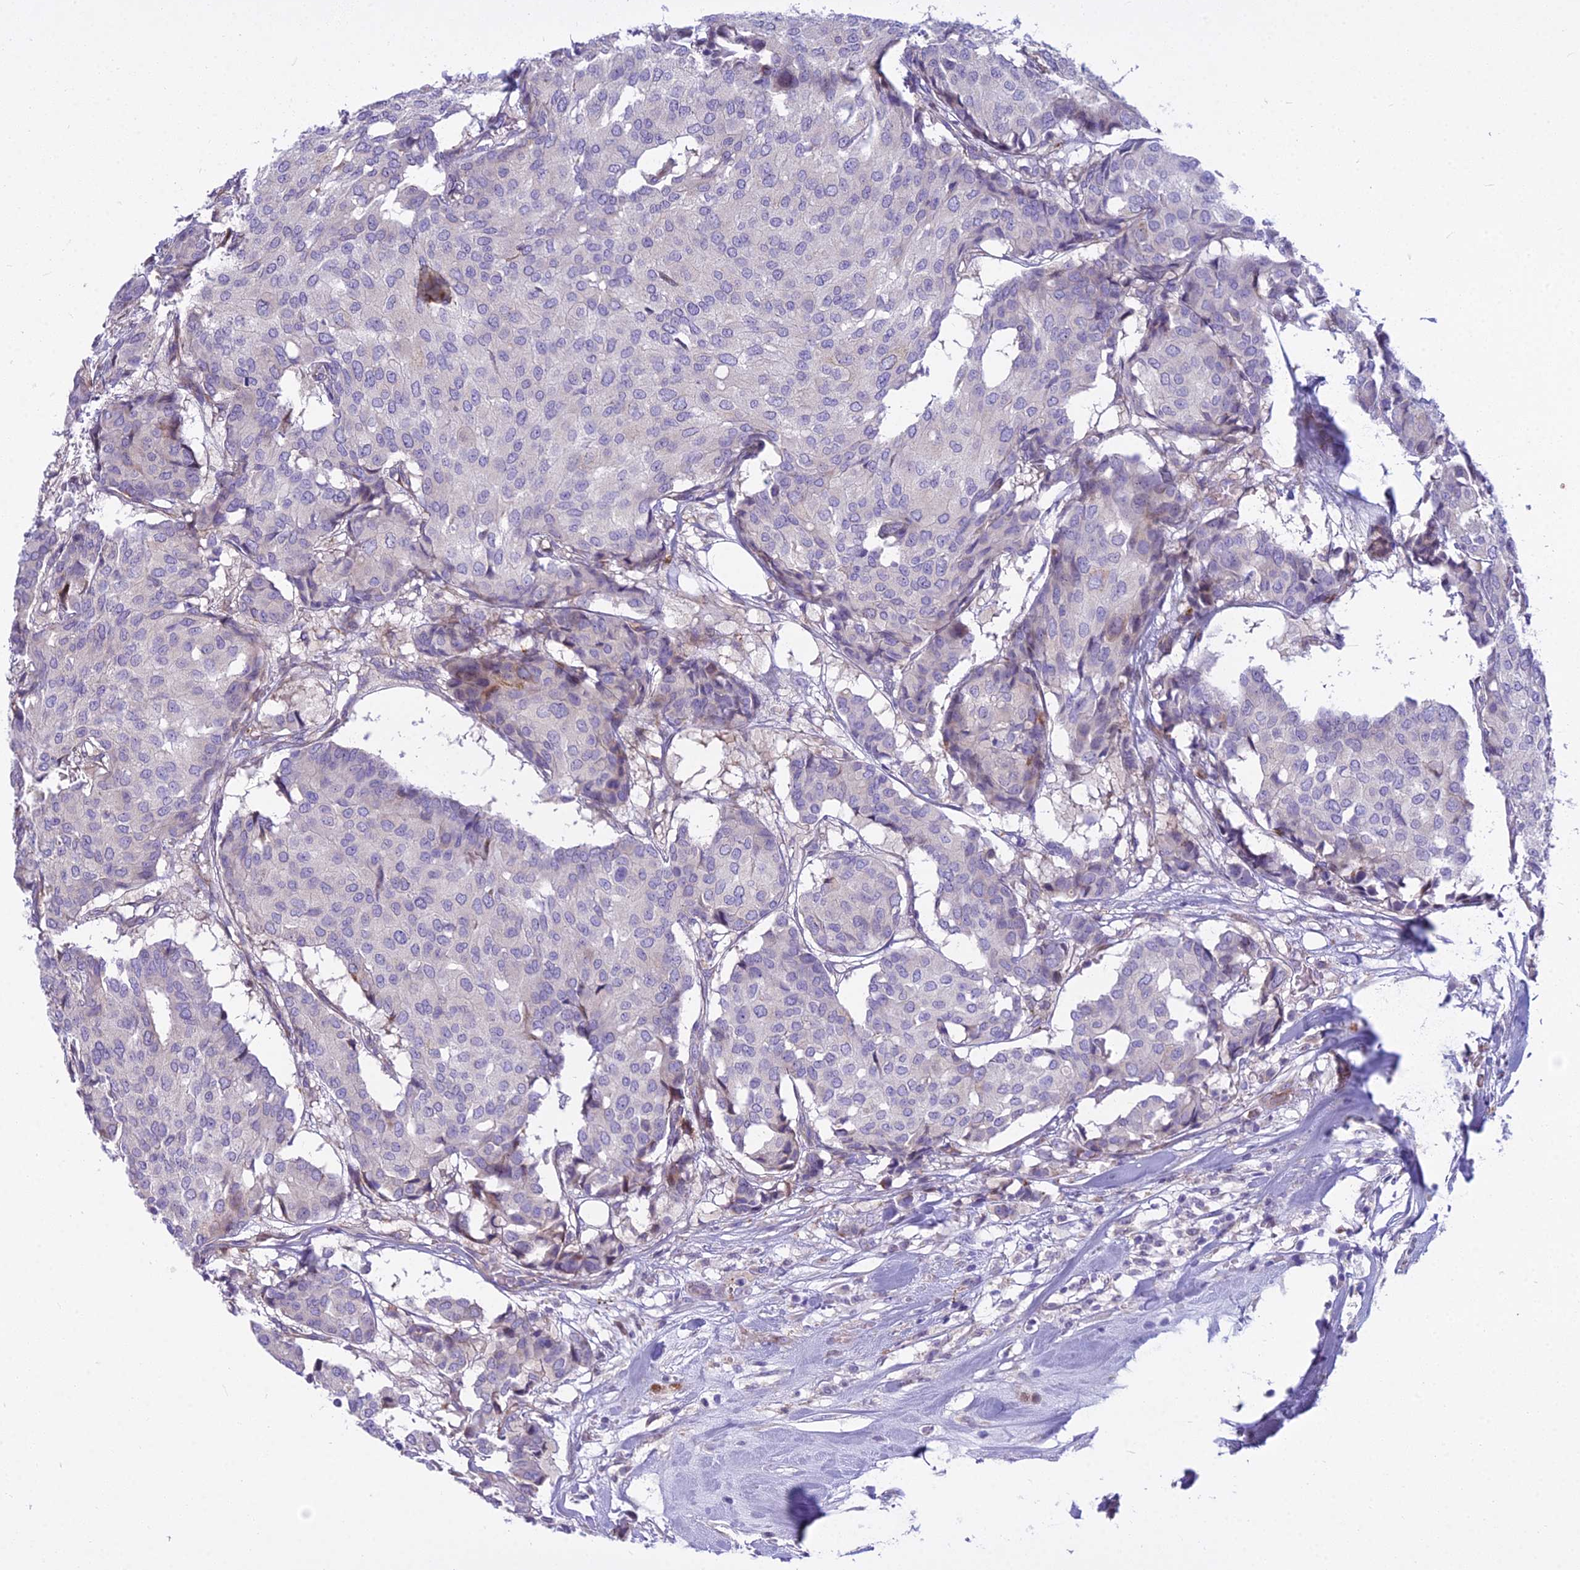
{"staining": {"intensity": "negative", "quantity": "none", "location": "none"}, "tissue": "breast cancer", "cell_type": "Tumor cells", "image_type": "cancer", "snomed": [{"axis": "morphology", "description": "Duct carcinoma"}, {"axis": "topography", "description": "Breast"}], "caption": "DAB (3,3'-diaminobenzidine) immunohistochemical staining of breast intraductal carcinoma demonstrates no significant staining in tumor cells.", "gene": "PCDHB14", "patient": {"sex": "female", "age": 75}}